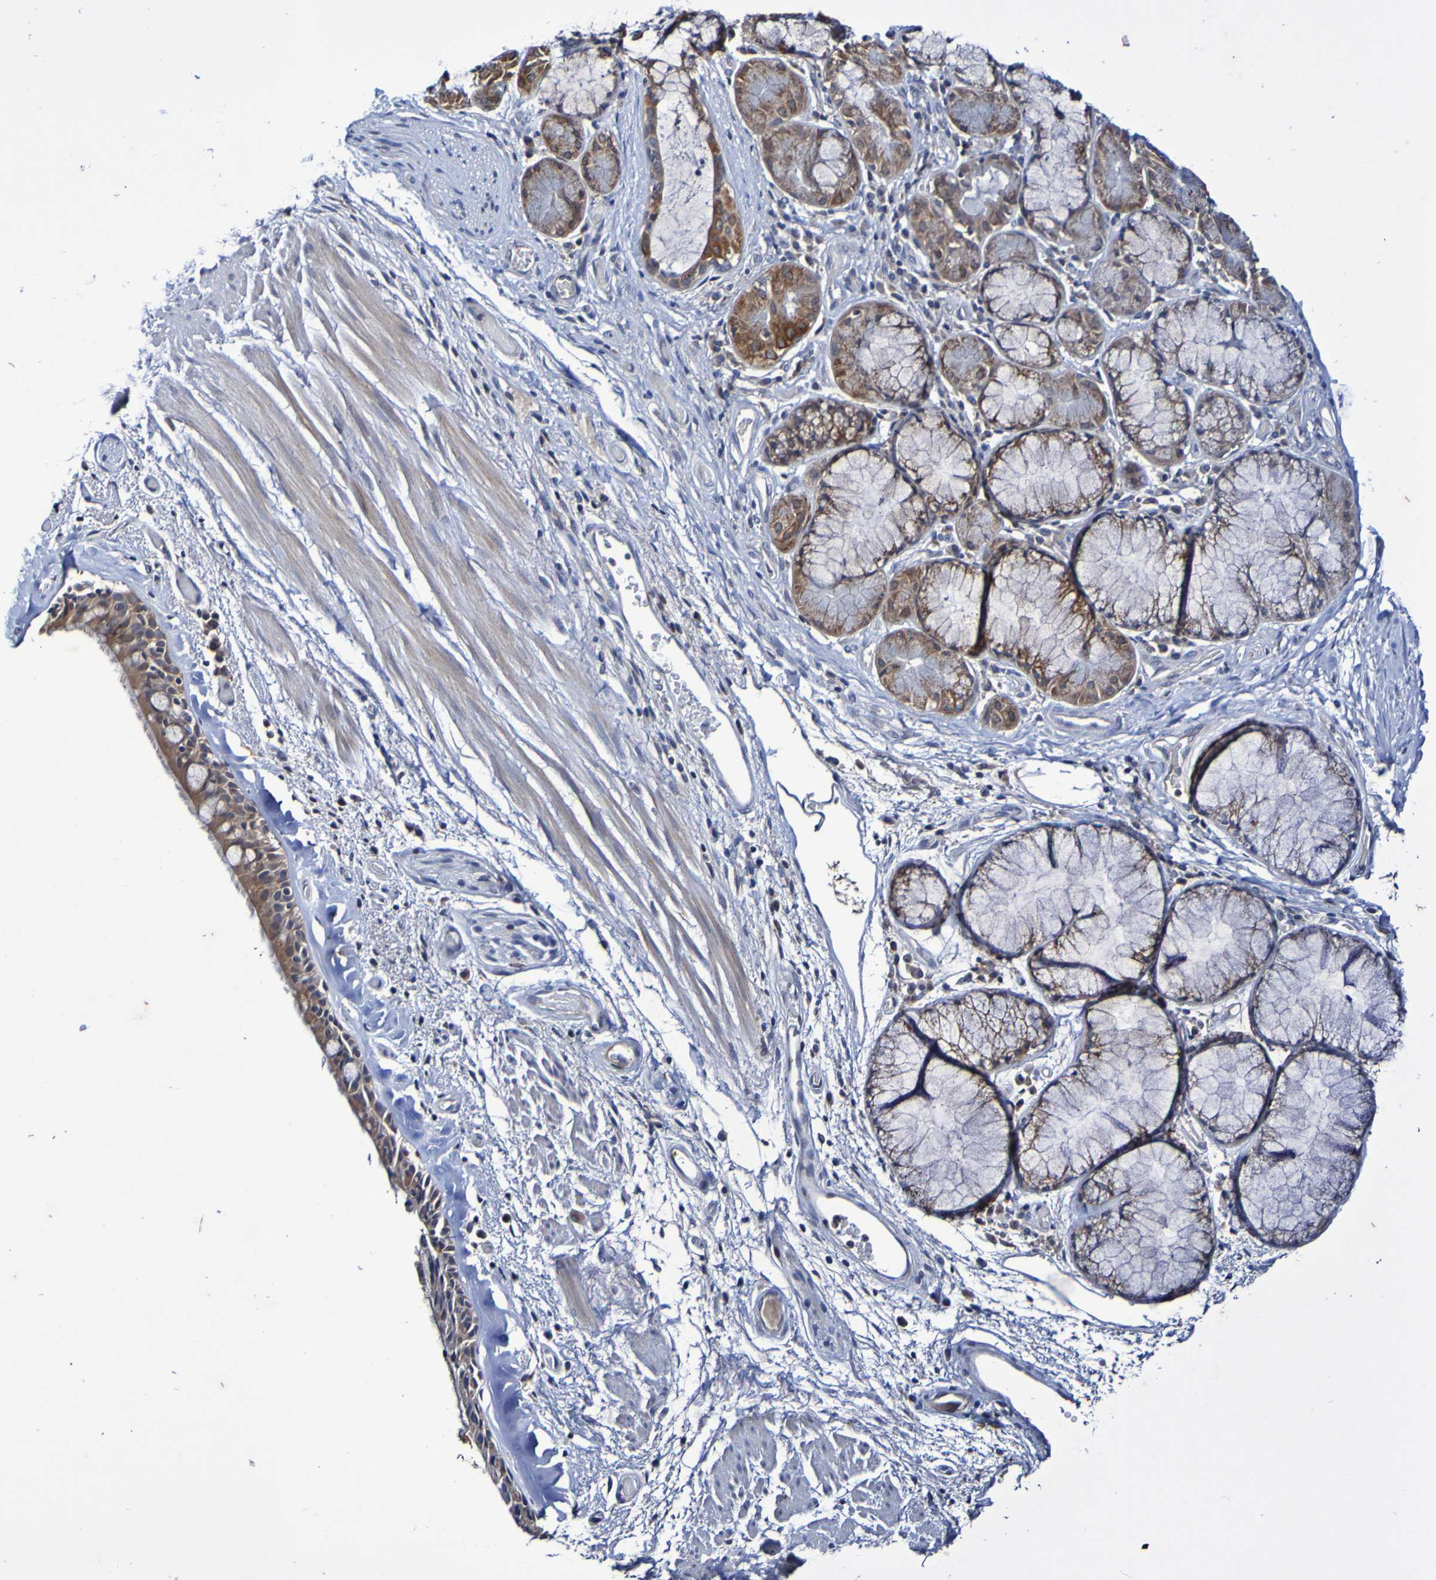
{"staining": {"intensity": "moderate", "quantity": ">75%", "location": "cytoplasmic/membranous"}, "tissue": "bronchus", "cell_type": "Respiratory epithelial cells", "image_type": "normal", "snomed": [{"axis": "morphology", "description": "Normal tissue, NOS"}, {"axis": "morphology", "description": "Adenocarcinoma, NOS"}, {"axis": "topography", "description": "Bronchus"}, {"axis": "topography", "description": "Lung"}], "caption": "High-power microscopy captured an immunohistochemistry (IHC) photomicrograph of benign bronchus, revealing moderate cytoplasmic/membranous positivity in approximately >75% of respiratory epithelial cells. (IHC, brightfield microscopy, high magnification).", "gene": "PTP4A2", "patient": {"sex": "female", "age": 54}}